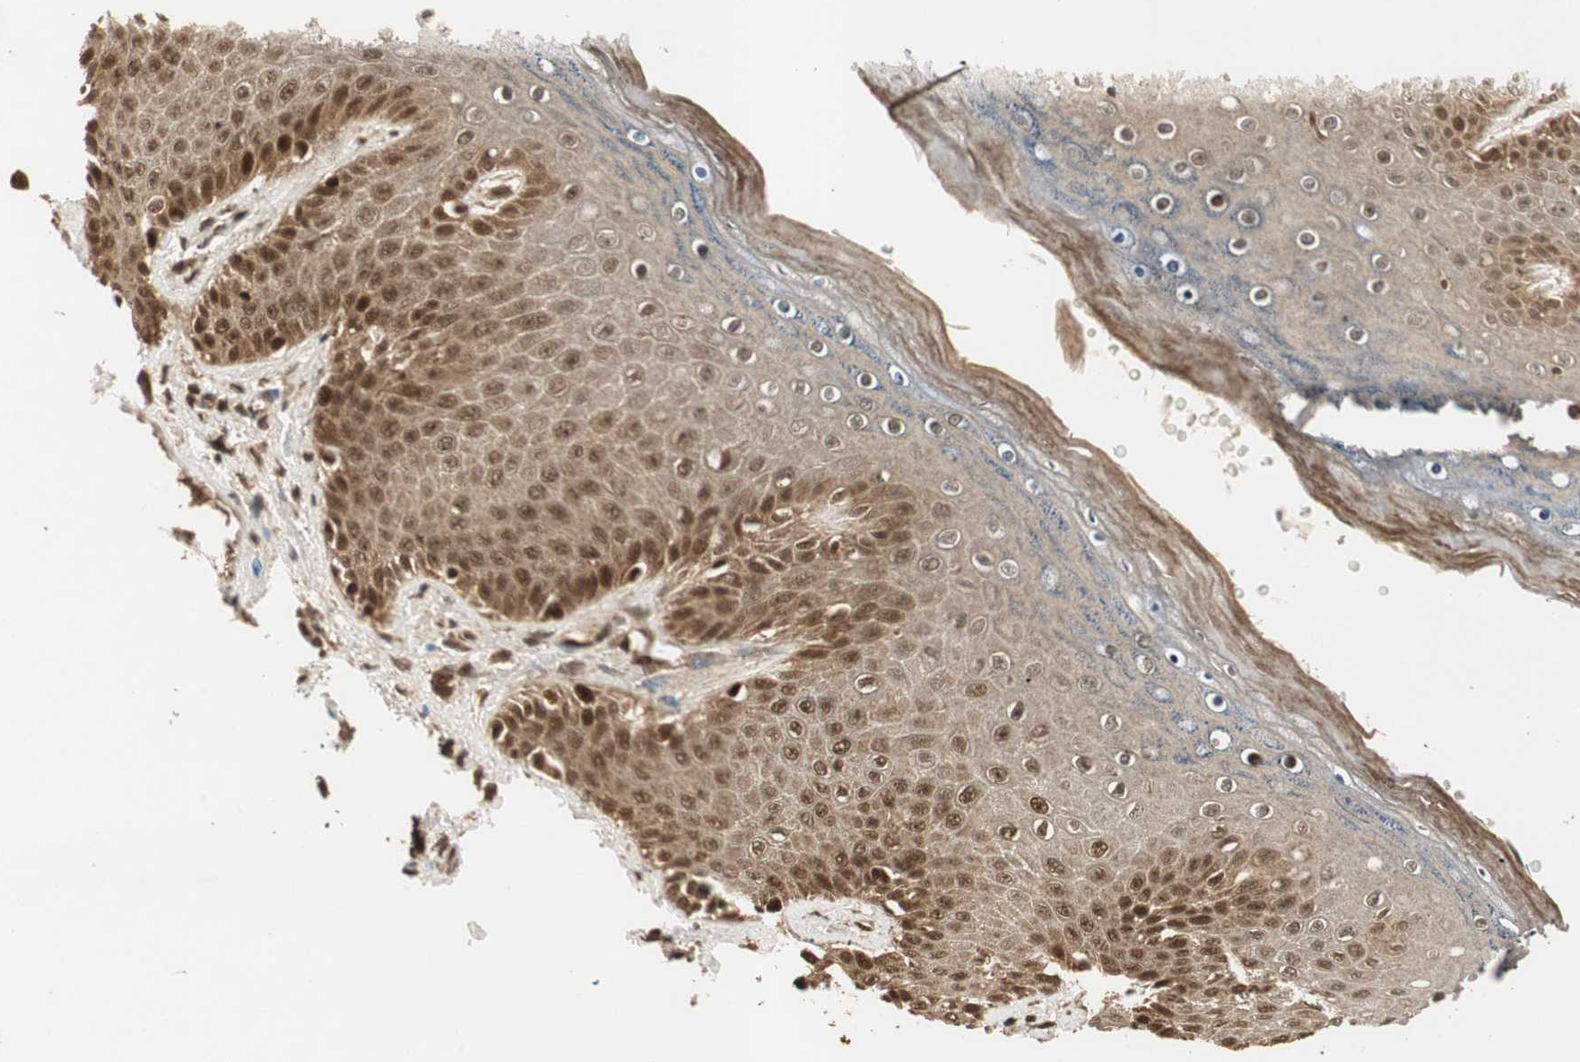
{"staining": {"intensity": "strong", "quantity": ">75%", "location": "cytoplasmic/membranous,nuclear"}, "tissue": "skin", "cell_type": "Epidermal cells", "image_type": "normal", "snomed": [{"axis": "morphology", "description": "Normal tissue, NOS"}, {"axis": "topography", "description": "Anal"}], "caption": "A brown stain labels strong cytoplasmic/membranous,nuclear staining of a protein in epidermal cells of unremarkable skin. Using DAB (3,3'-diaminobenzidine) (brown) and hematoxylin (blue) stains, captured at high magnification using brightfield microscopy.", "gene": "RPA3", "patient": {"sex": "female", "age": 46}}